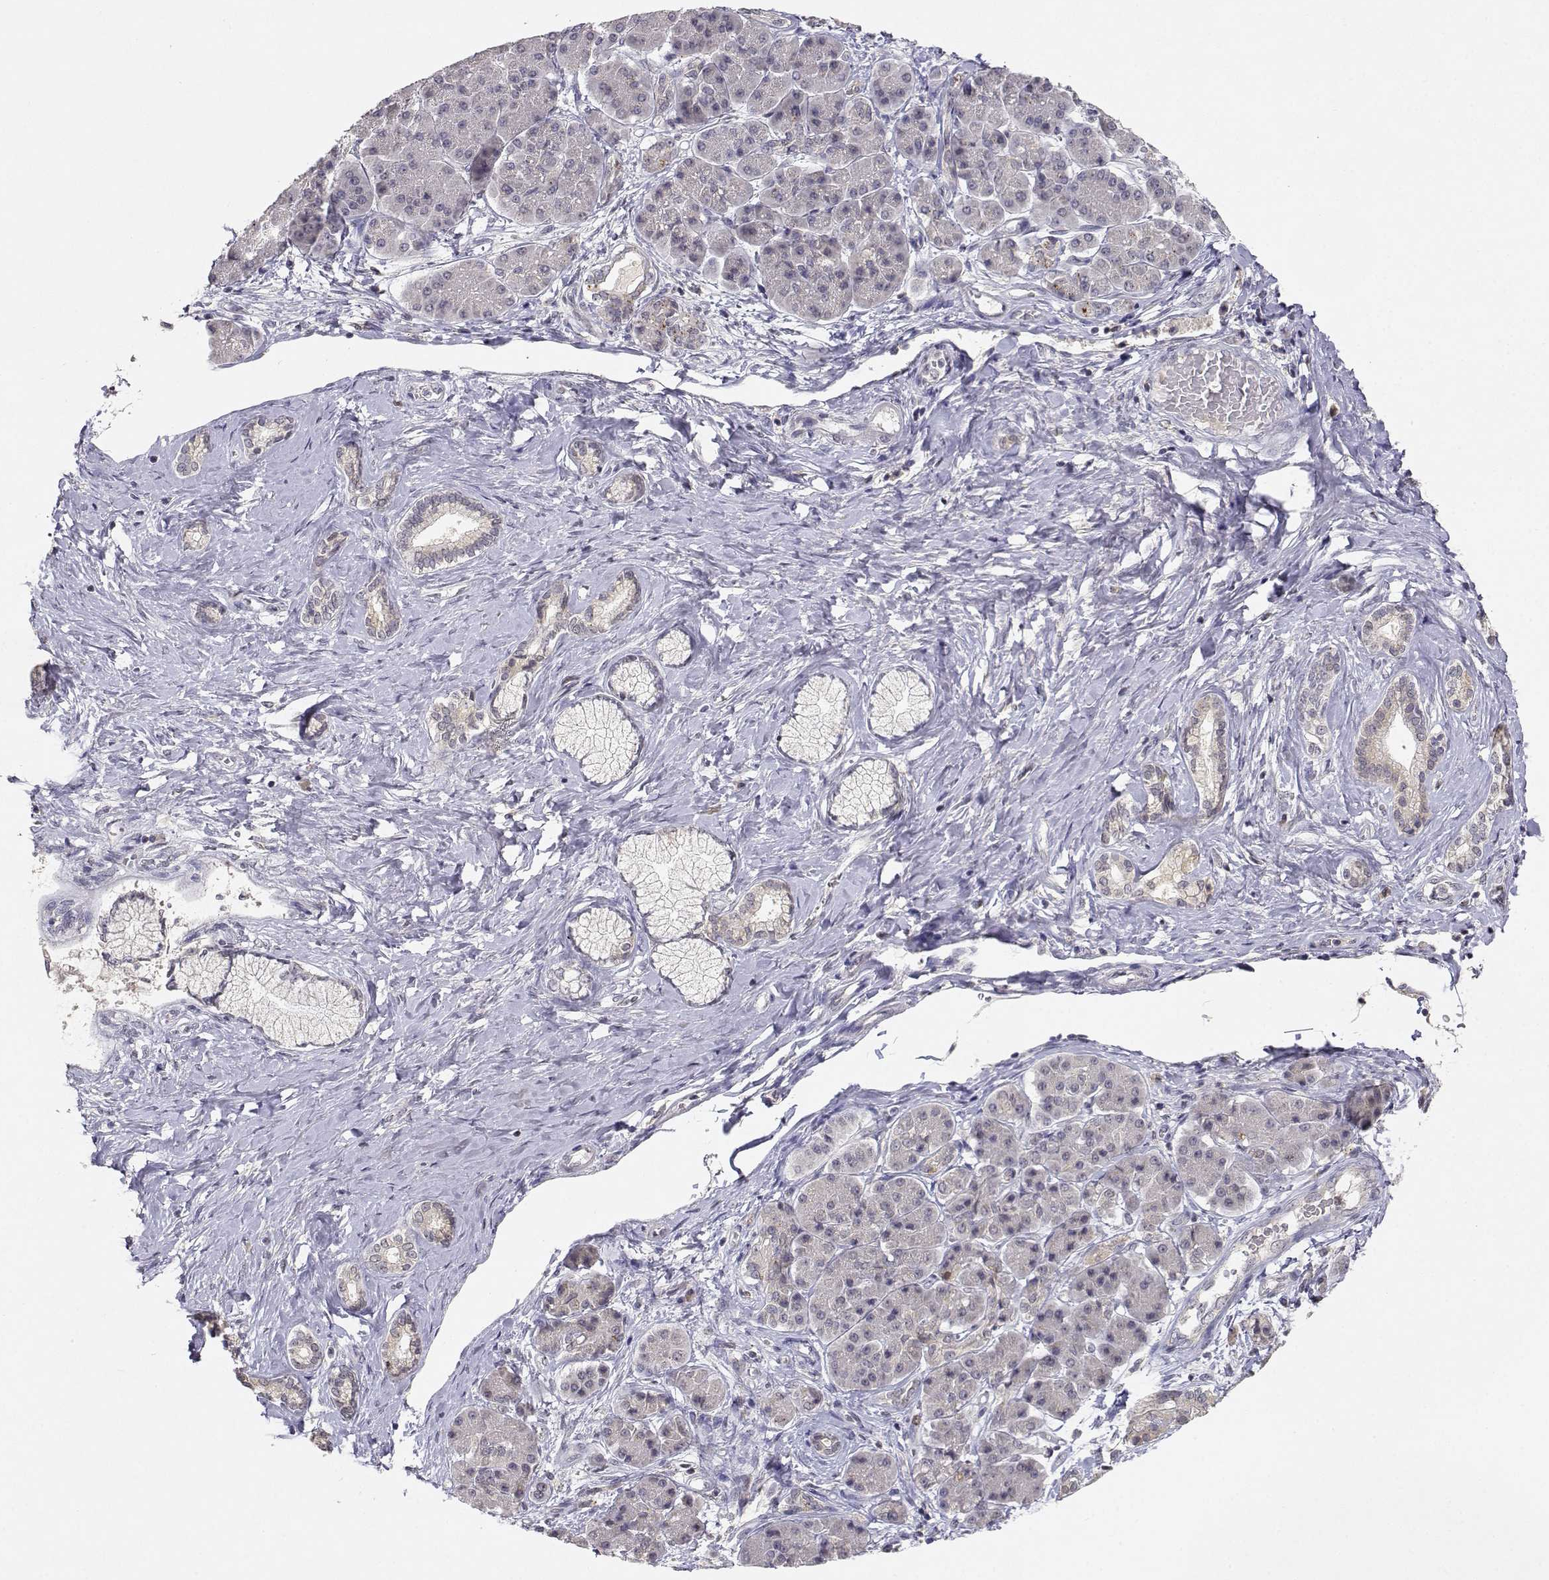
{"staining": {"intensity": "negative", "quantity": "none", "location": "none"}, "tissue": "pancreatic cancer", "cell_type": "Tumor cells", "image_type": "cancer", "snomed": [{"axis": "morphology", "description": "Adenocarcinoma, NOS"}, {"axis": "topography", "description": "Pancreas"}], "caption": "The photomicrograph demonstrates no significant staining in tumor cells of pancreatic adenocarcinoma.", "gene": "RAD51", "patient": {"sex": "female", "age": 73}}